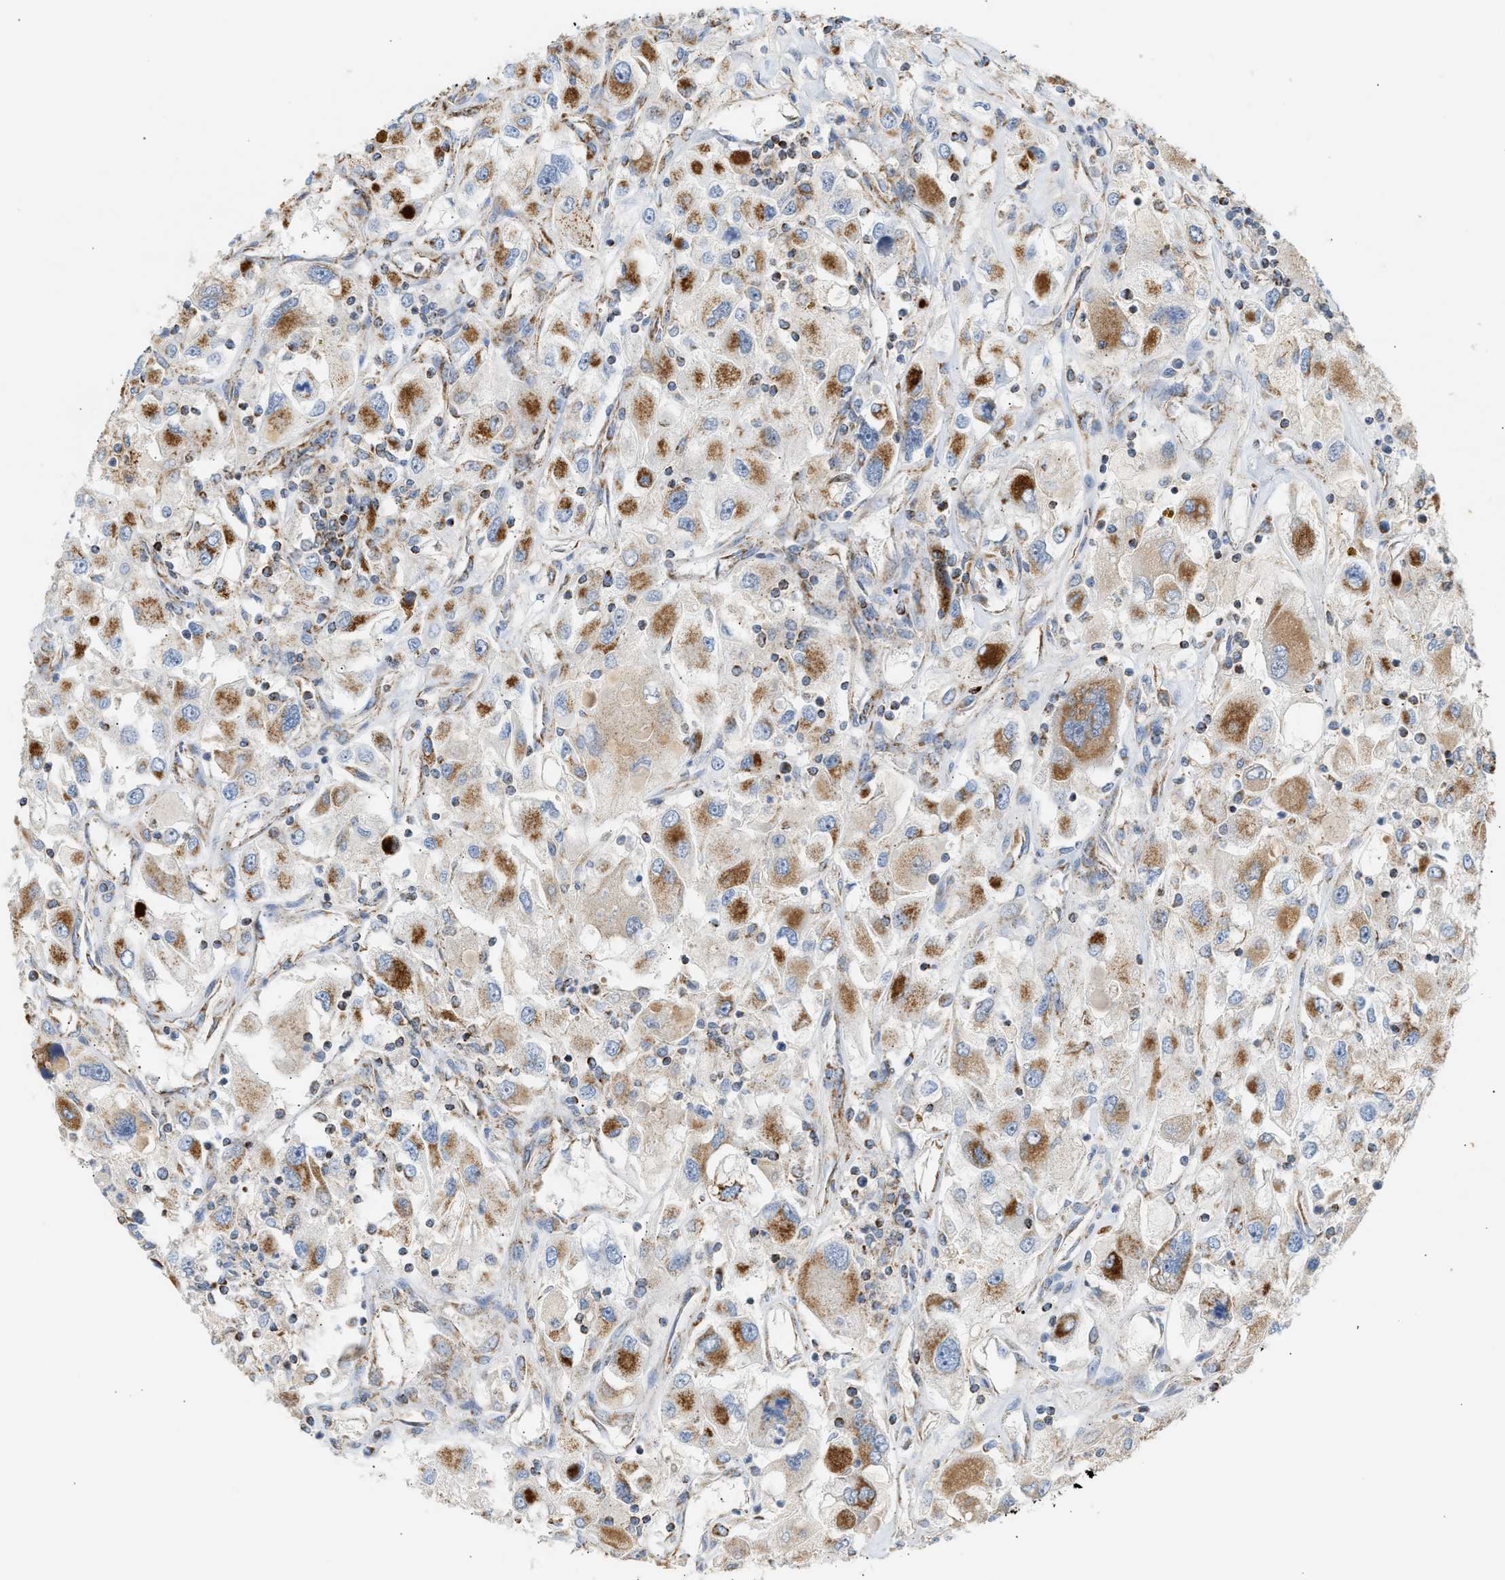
{"staining": {"intensity": "moderate", "quantity": ">75%", "location": "cytoplasmic/membranous"}, "tissue": "renal cancer", "cell_type": "Tumor cells", "image_type": "cancer", "snomed": [{"axis": "morphology", "description": "Adenocarcinoma, NOS"}, {"axis": "topography", "description": "Kidney"}], "caption": "High-power microscopy captured an IHC histopathology image of adenocarcinoma (renal), revealing moderate cytoplasmic/membranous expression in approximately >75% of tumor cells. Using DAB (3,3'-diaminobenzidine) (brown) and hematoxylin (blue) stains, captured at high magnification using brightfield microscopy.", "gene": "OGDH", "patient": {"sex": "female", "age": 52}}